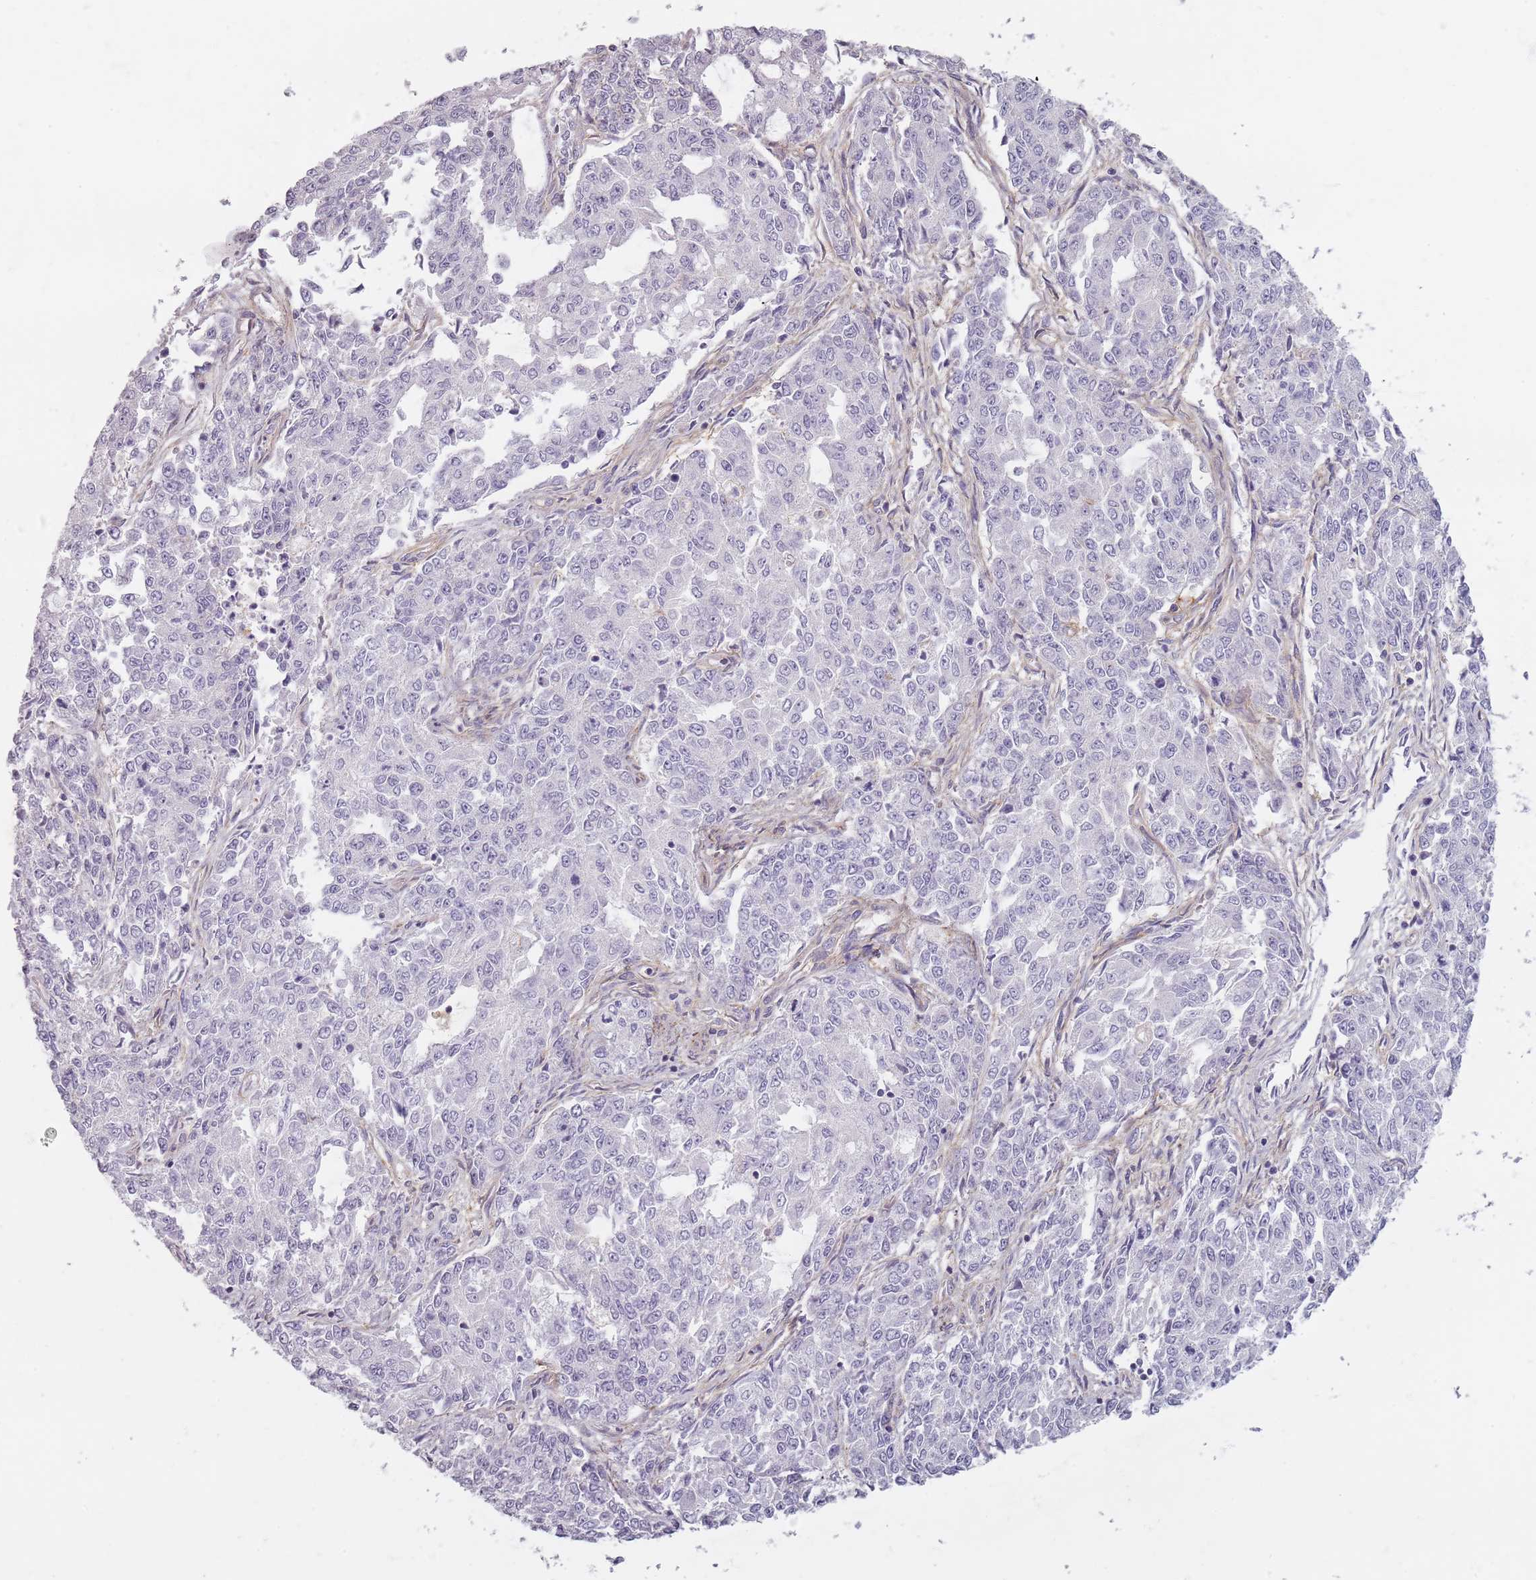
{"staining": {"intensity": "negative", "quantity": "none", "location": "none"}, "tissue": "endometrial cancer", "cell_type": "Tumor cells", "image_type": "cancer", "snomed": [{"axis": "morphology", "description": "Adenocarcinoma, NOS"}, {"axis": "topography", "description": "Endometrium"}], "caption": "Protein analysis of endometrial cancer shows no significant expression in tumor cells. (DAB immunohistochemistry (IHC), high magnification).", "gene": "SYNGR3", "patient": {"sex": "female", "age": 50}}